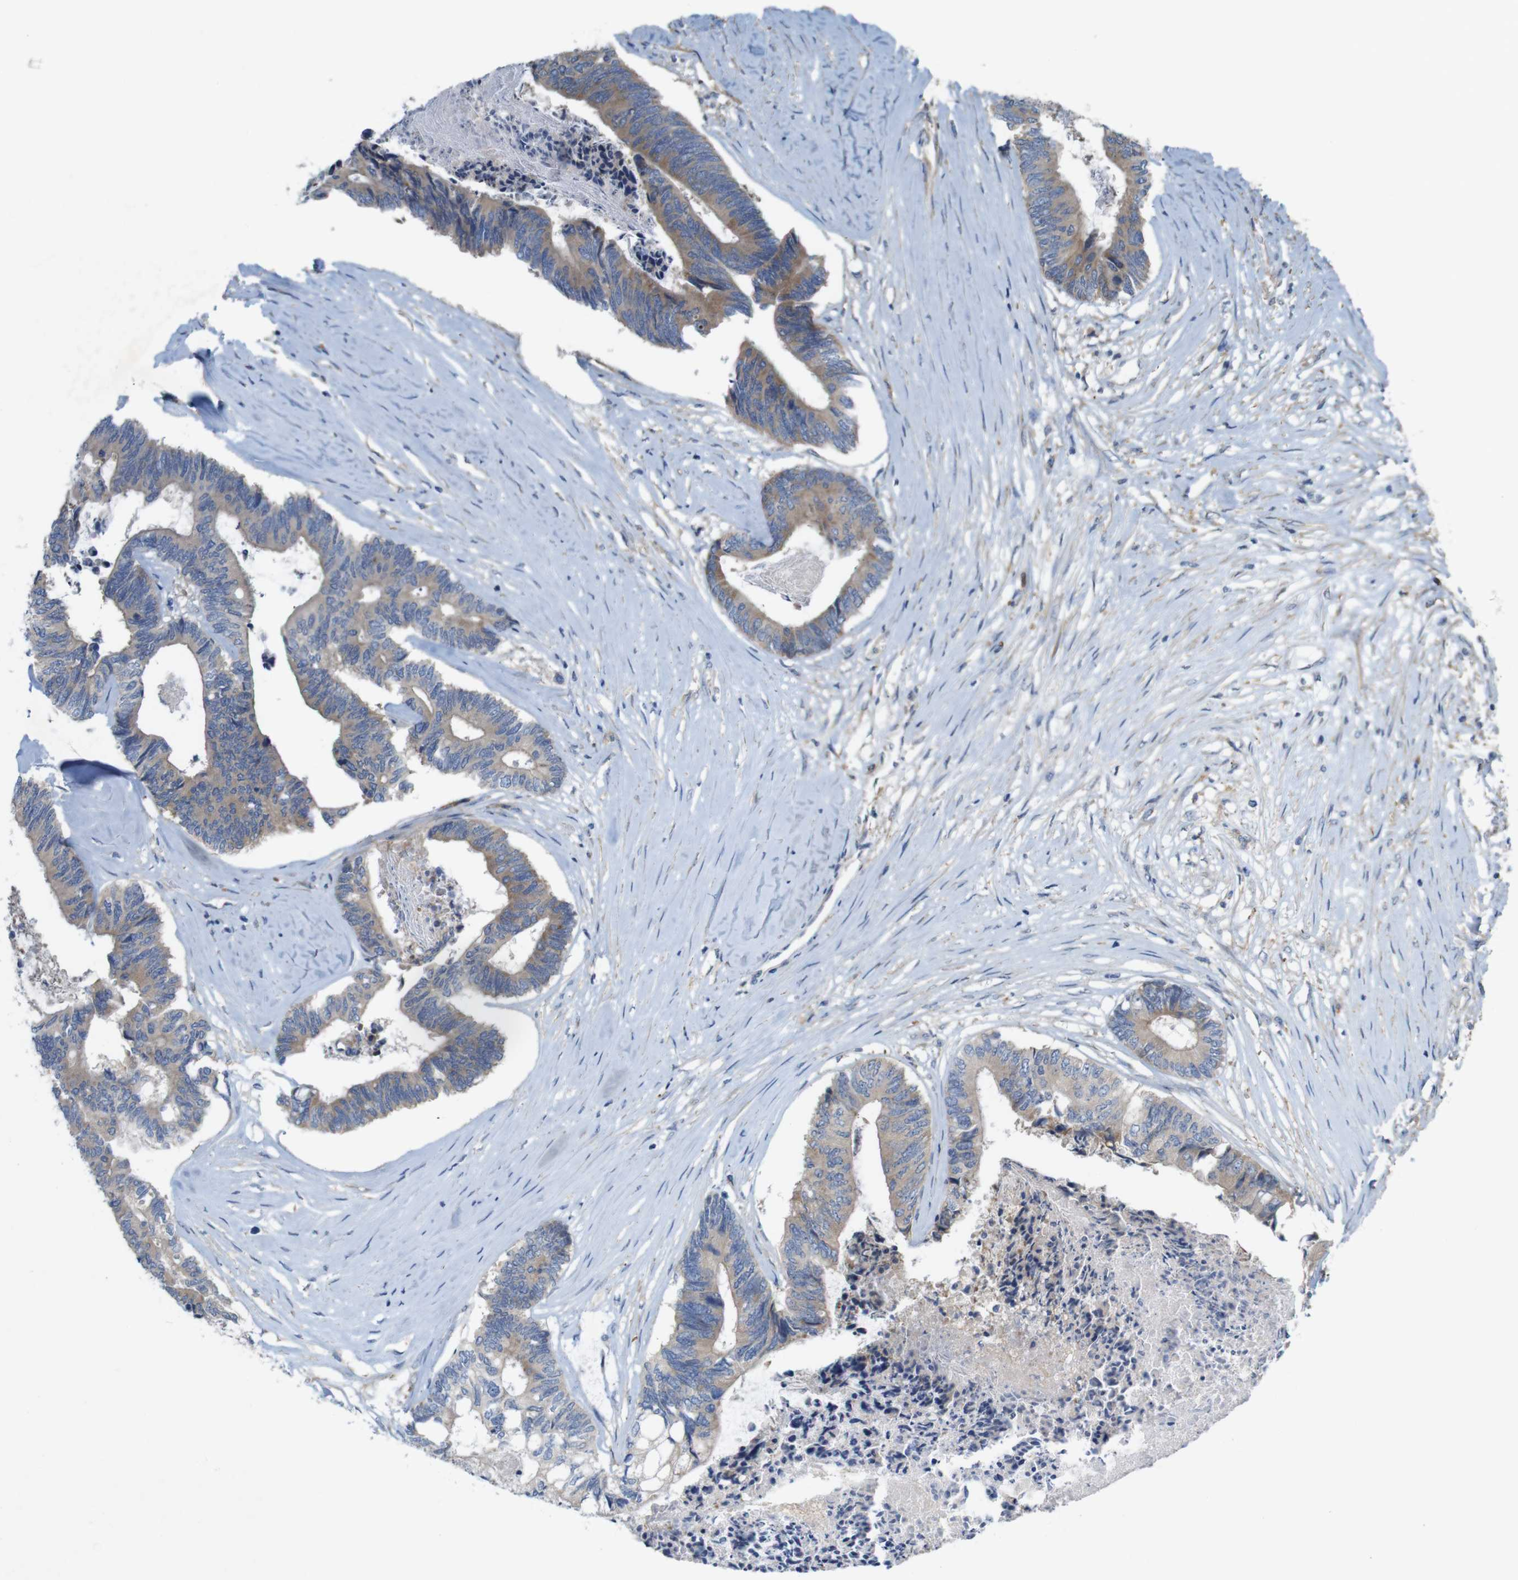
{"staining": {"intensity": "weak", "quantity": ">75%", "location": "cytoplasmic/membranous"}, "tissue": "colorectal cancer", "cell_type": "Tumor cells", "image_type": "cancer", "snomed": [{"axis": "morphology", "description": "Adenocarcinoma, NOS"}, {"axis": "topography", "description": "Rectum"}], "caption": "Colorectal adenocarcinoma stained with a protein marker reveals weak staining in tumor cells.", "gene": "SIGLEC8", "patient": {"sex": "male", "age": 63}}